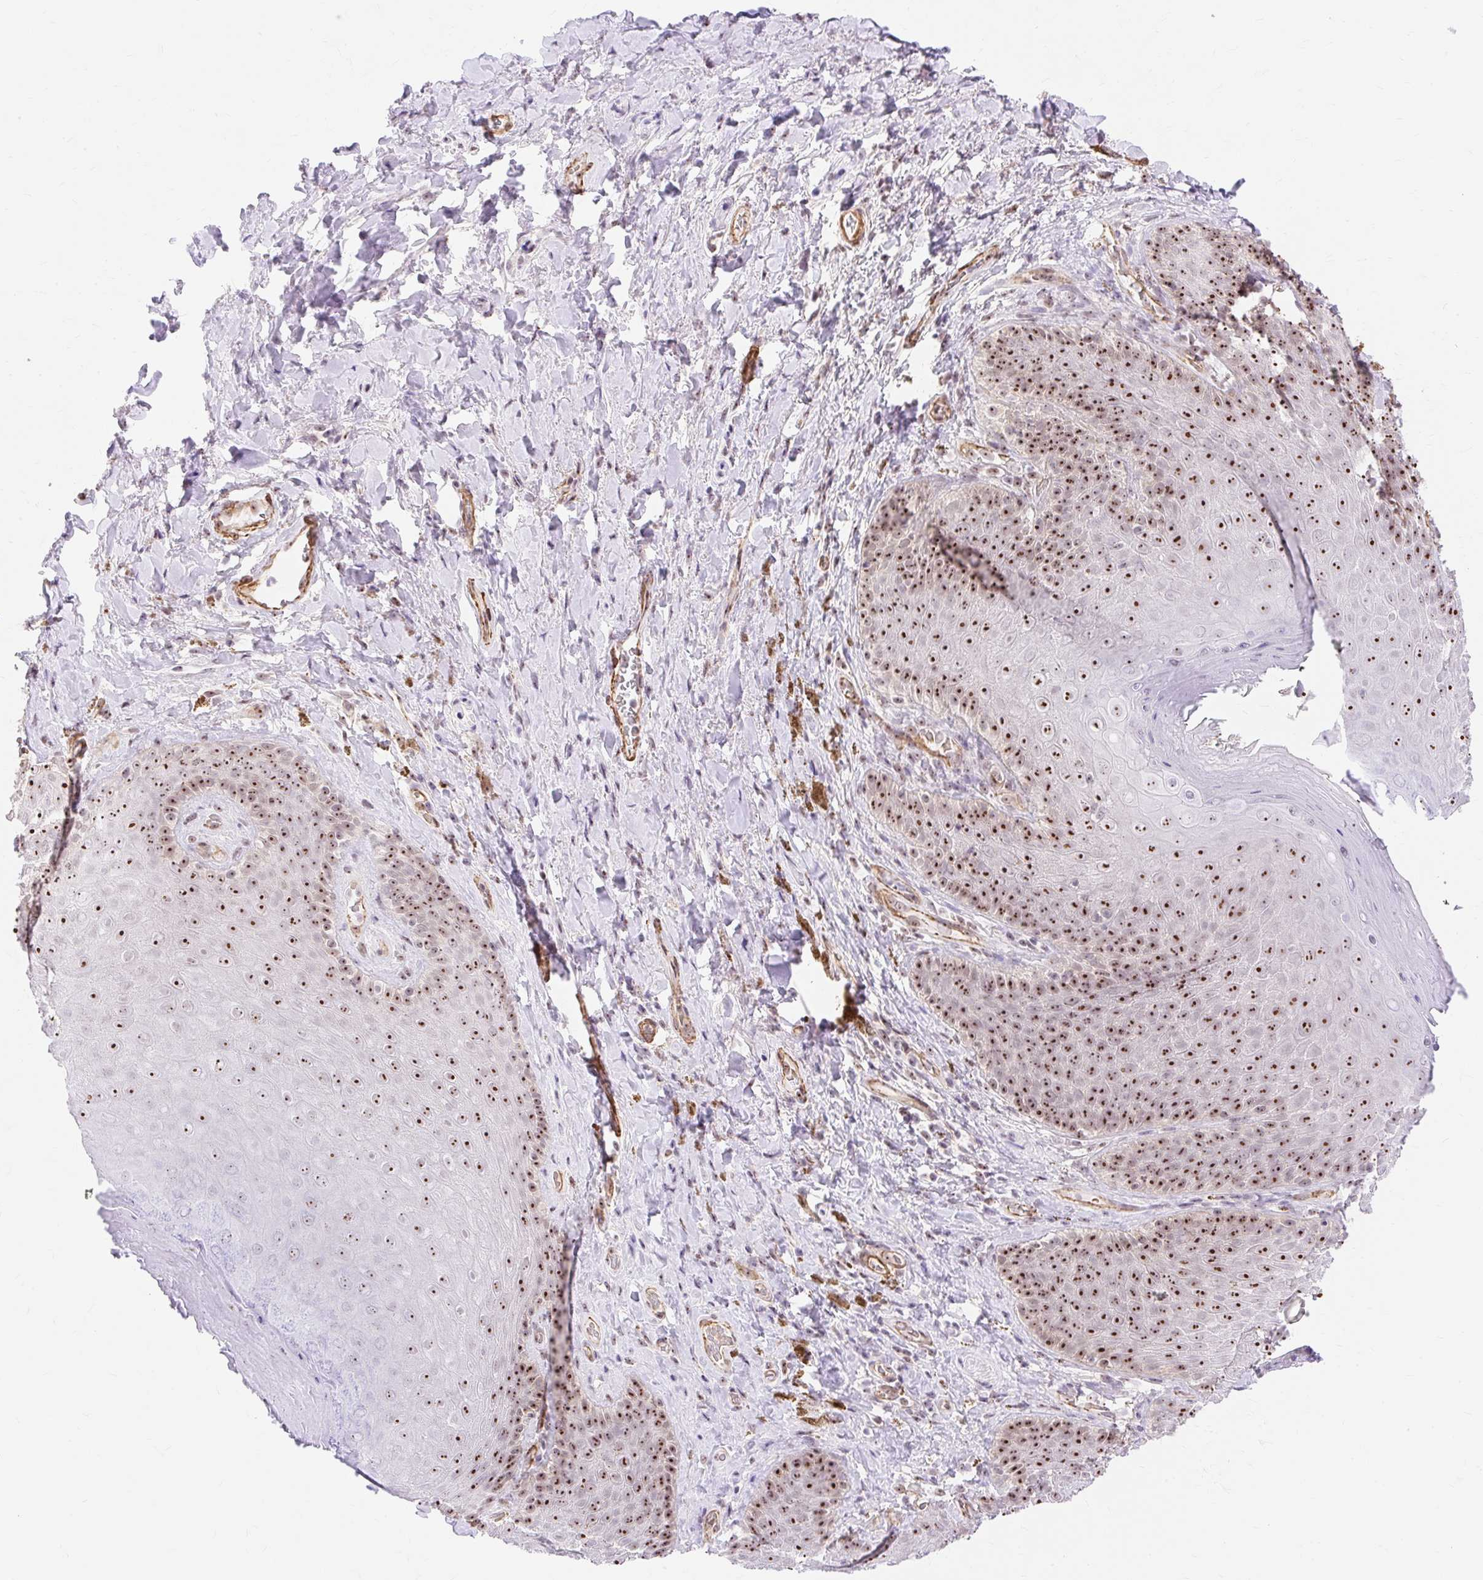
{"staining": {"intensity": "strong", "quantity": ">75%", "location": "nuclear"}, "tissue": "skin", "cell_type": "Epidermal cells", "image_type": "normal", "snomed": [{"axis": "morphology", "description": "Normal tissue, NOS"}, {"axis": "topography", "description": "Anal"}, {"axis": "topography", "description": "Peripheral nerve tissue"}], "caption": "High-magnification brightfield microscopy of normal skin stained with DAB (brown) and counterstained with hematoxylin (blue). epidermal cells exhibit strong nuclear expression is appreciated in approximately>75% of cells. The staining was performed using DAB (3,3'-diaminobenzidine), with brown indicating positive protein expression. Nuclei are stained blue with hematoxylin.", "gene": "OBP2A", "patient": {"sex": "male", "age": 53}}